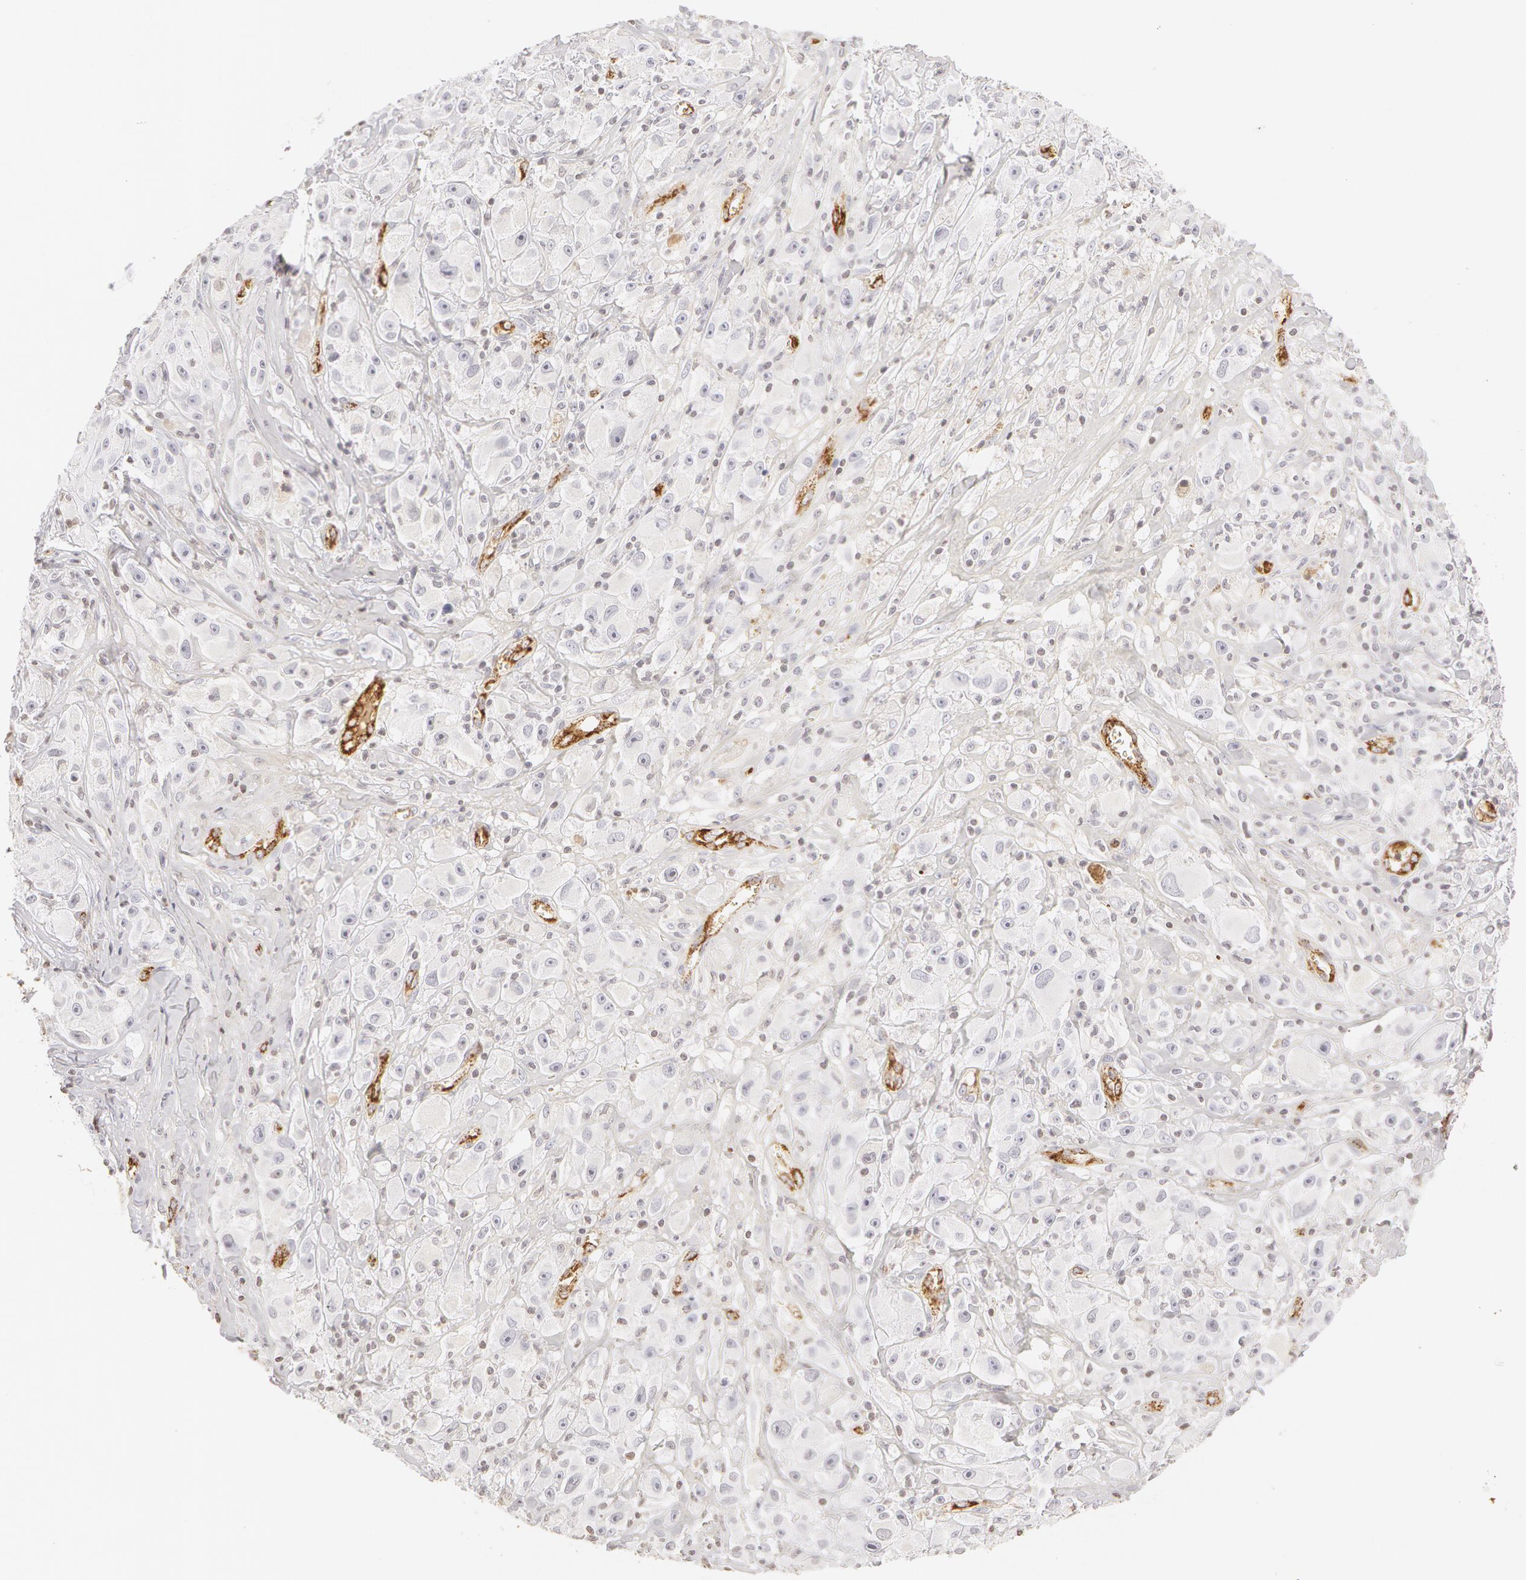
{"staining": {"intensity": "negative", "quantity": "none", "location": "none"}, "tissue": "melanoma", "cell_type": "Tumor cells", "image_type": "cancer", "snomed": [{"axis": "morphology", "description": "Malignant melanoma, NOS"}, {"axis": "topography", "description": "Skin"}], "caption": "There is no significant staining in tumor cells of malignant melanoma. (DAB immunohistochemistry, high magnification).", "gene": "VWF", "patient": {"sex": "male", "age": 56}}